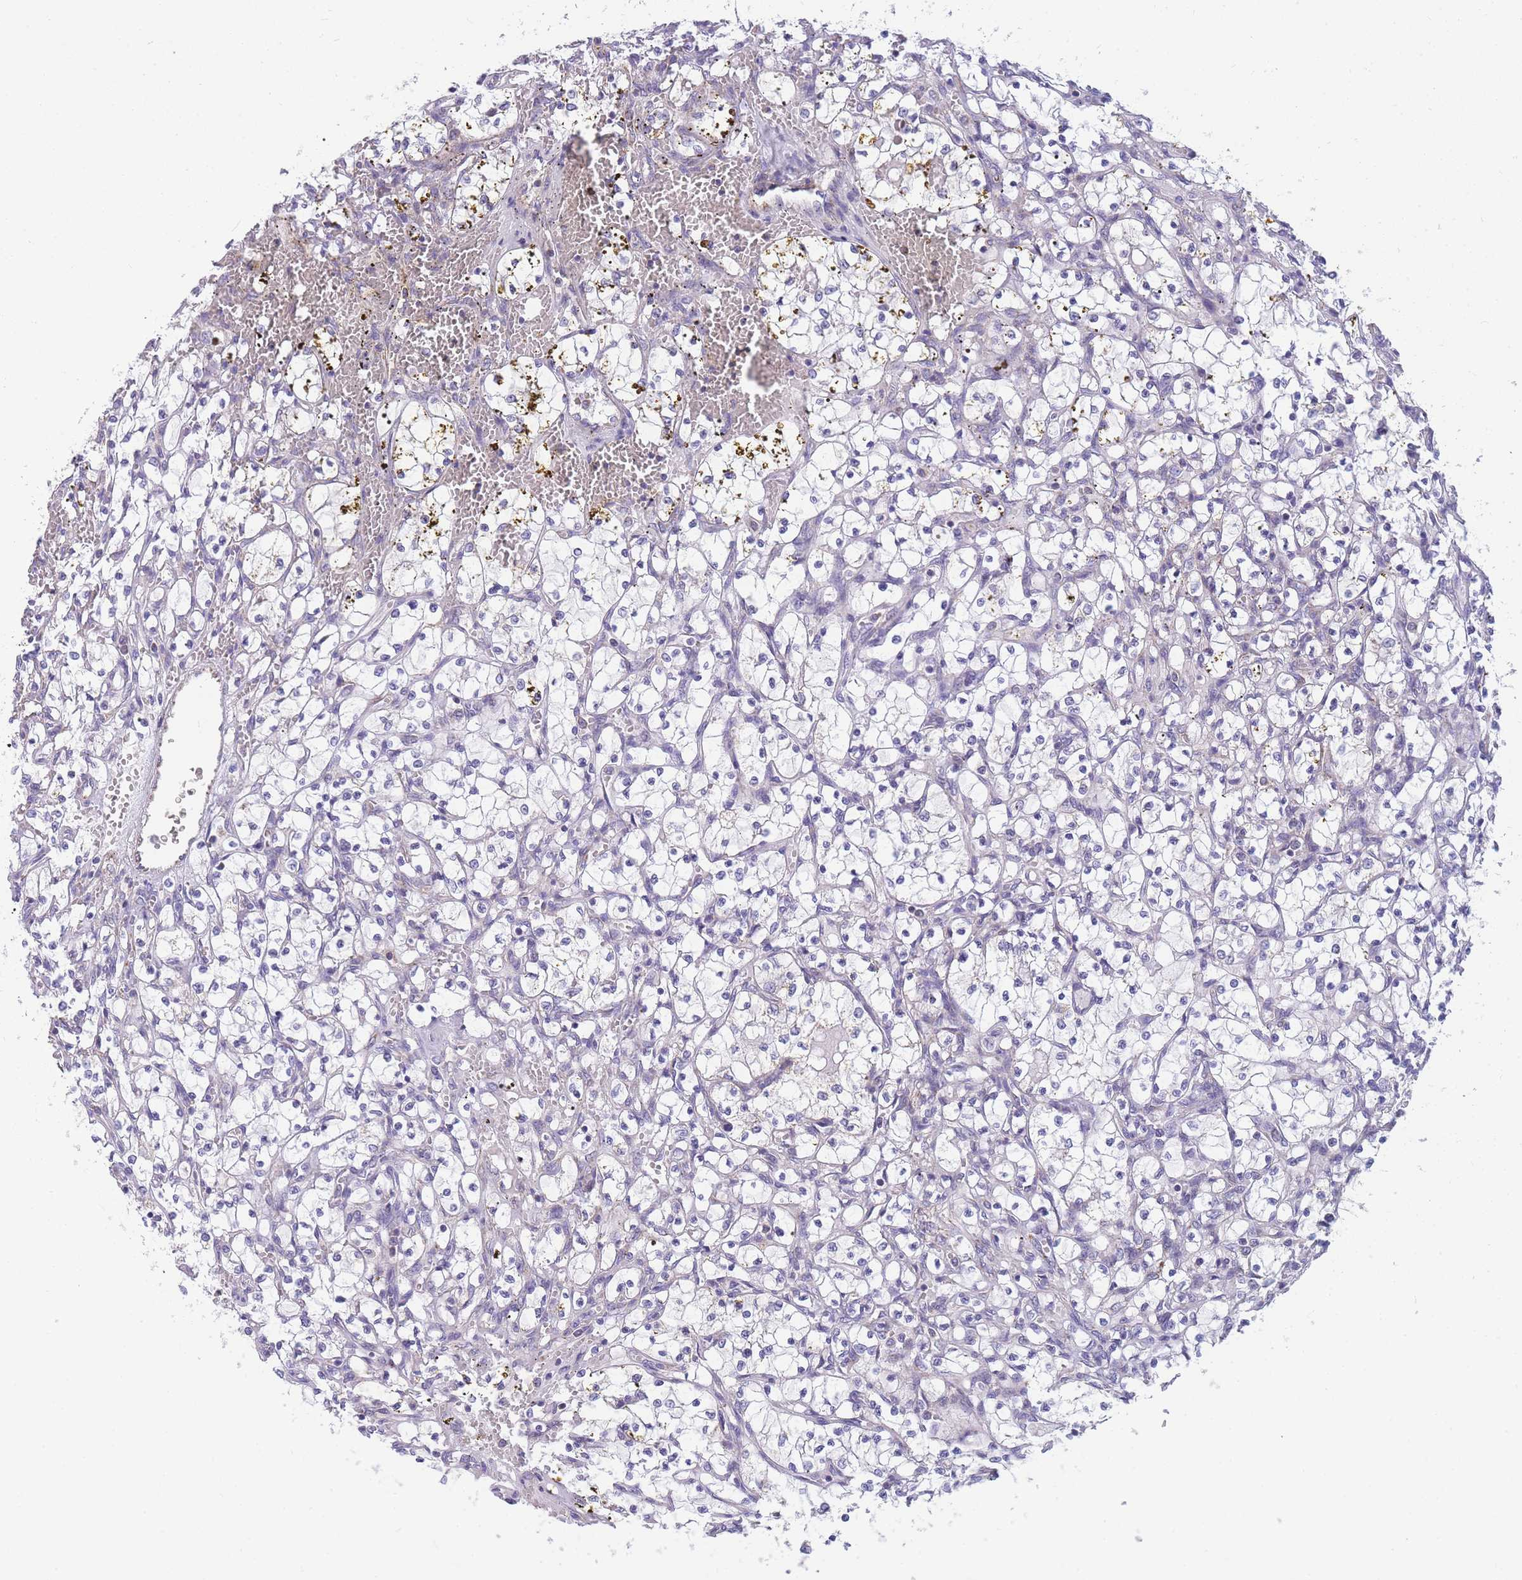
{"staining": {"intensity": "negative", "quantity": "none", "location": "none"}, "tissue": "renal cancer", "cell_type": "Tumor cells", "image_type": "cancer", "snomed": [{"axis": "morphology", "description": "Adenocarcinoma, NOS"}, {"axis": "topography", "description": "Kidney"}], "caption": "Human renal cancer stained for a protein using immunohistochemistry (IHC) demonstrates no positivity in tumor cells.", "gene": "MRPS11", "patient": {"sex": "female", "age": 69}}